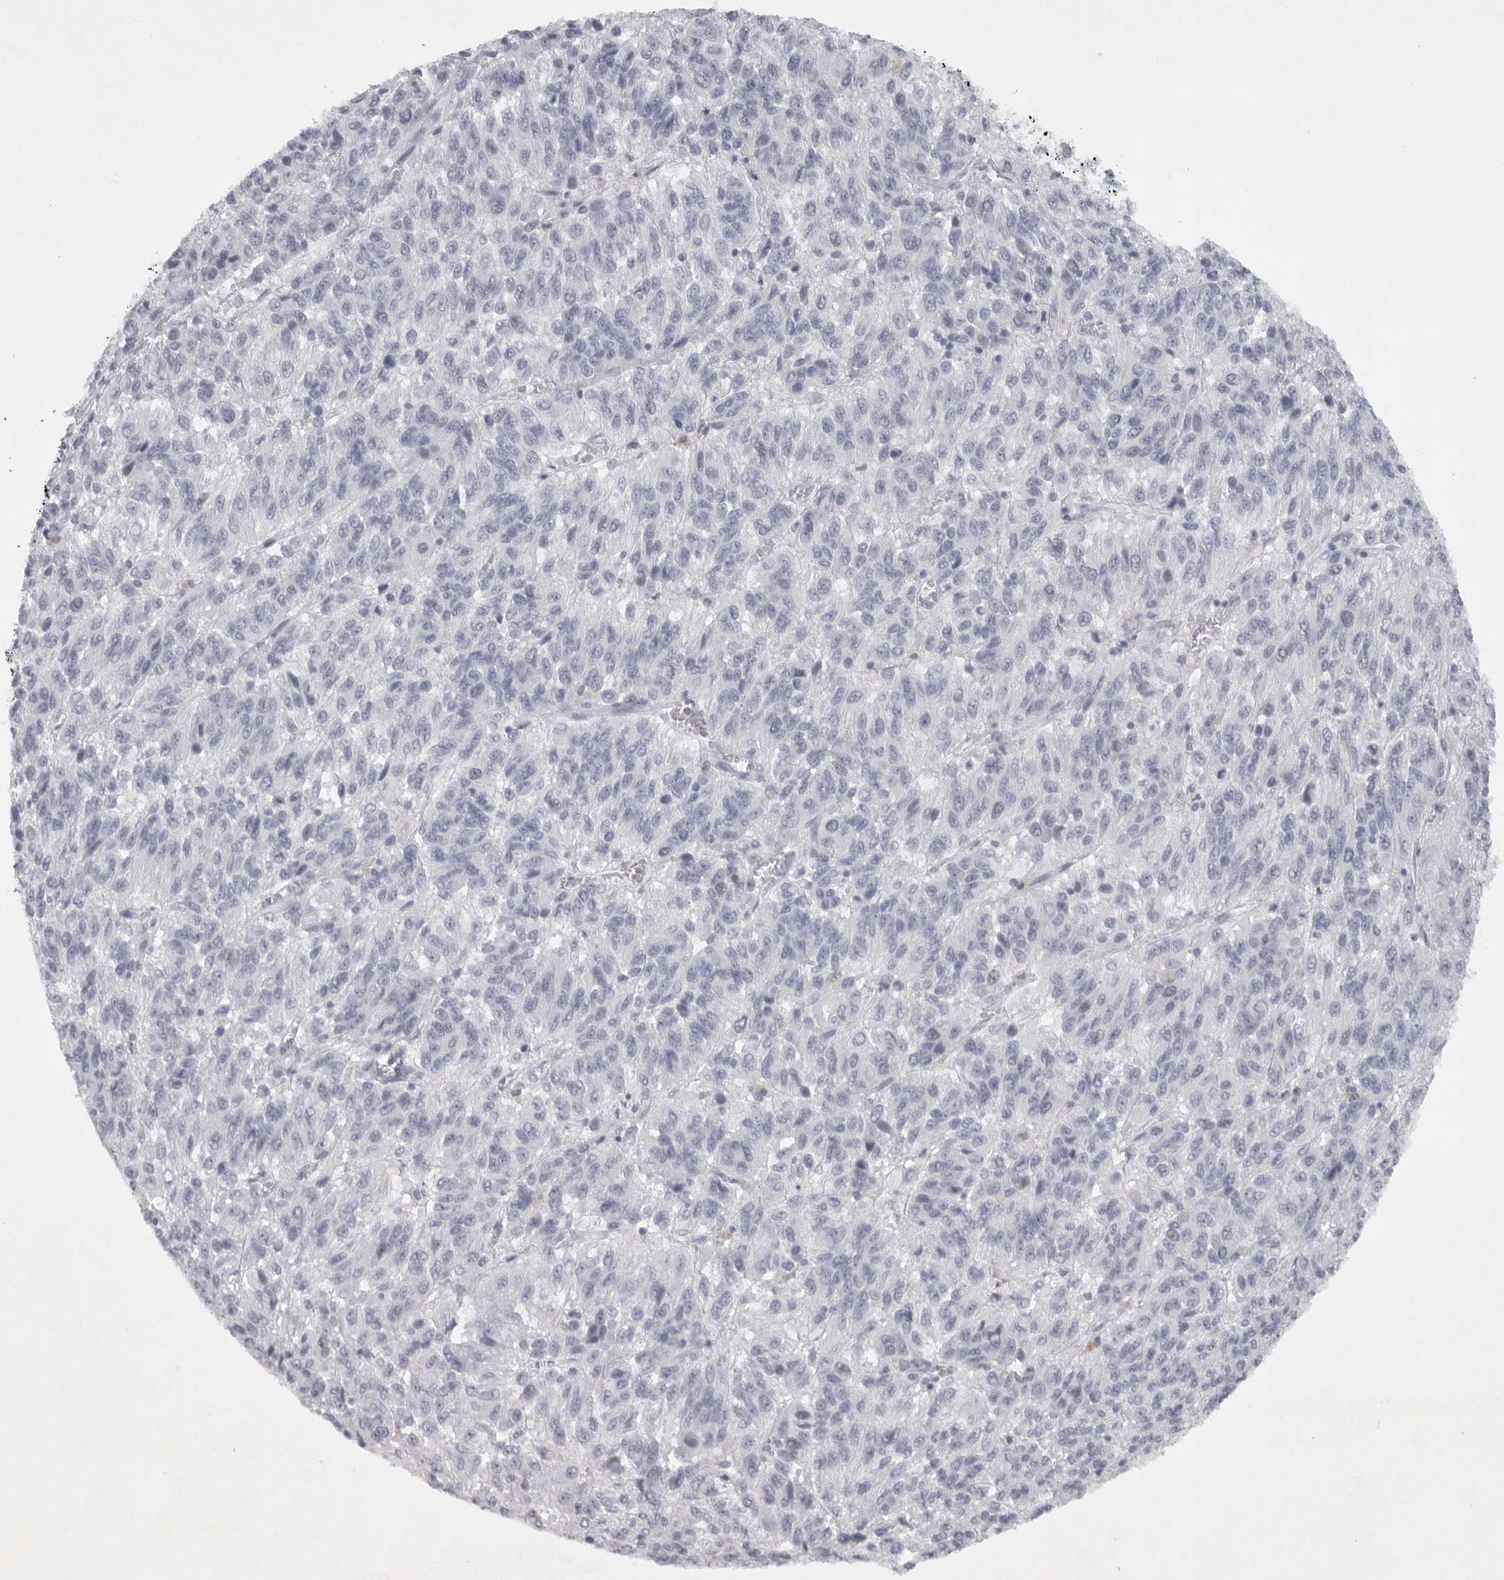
{"staining": {"intensity": "negative", "quantity": "none", "location": "none"}, "tissue": "melanoma", "cell_type": "Tumor cells", "image_type": "cancer", "snomed": [{"axis": "morphology", "description": "Malignant melanoma, Metastatic site"}, {"axis": "topography", "description": "Lung"}], "caption": "High magnification brightfield microscopy of melanoma stained with DAB (3,3'-diaminobenzidine) (brown) and counterstained with hematoxylin (blue): tumor cells show no significant positivity. (Stains: DAB immunohistochemistry with hematoxylin counter stain, Microscopy: brightfield microscopy at high magnification).", "gene": "TNR", "patient": {"sex": "male", "age": 64}}